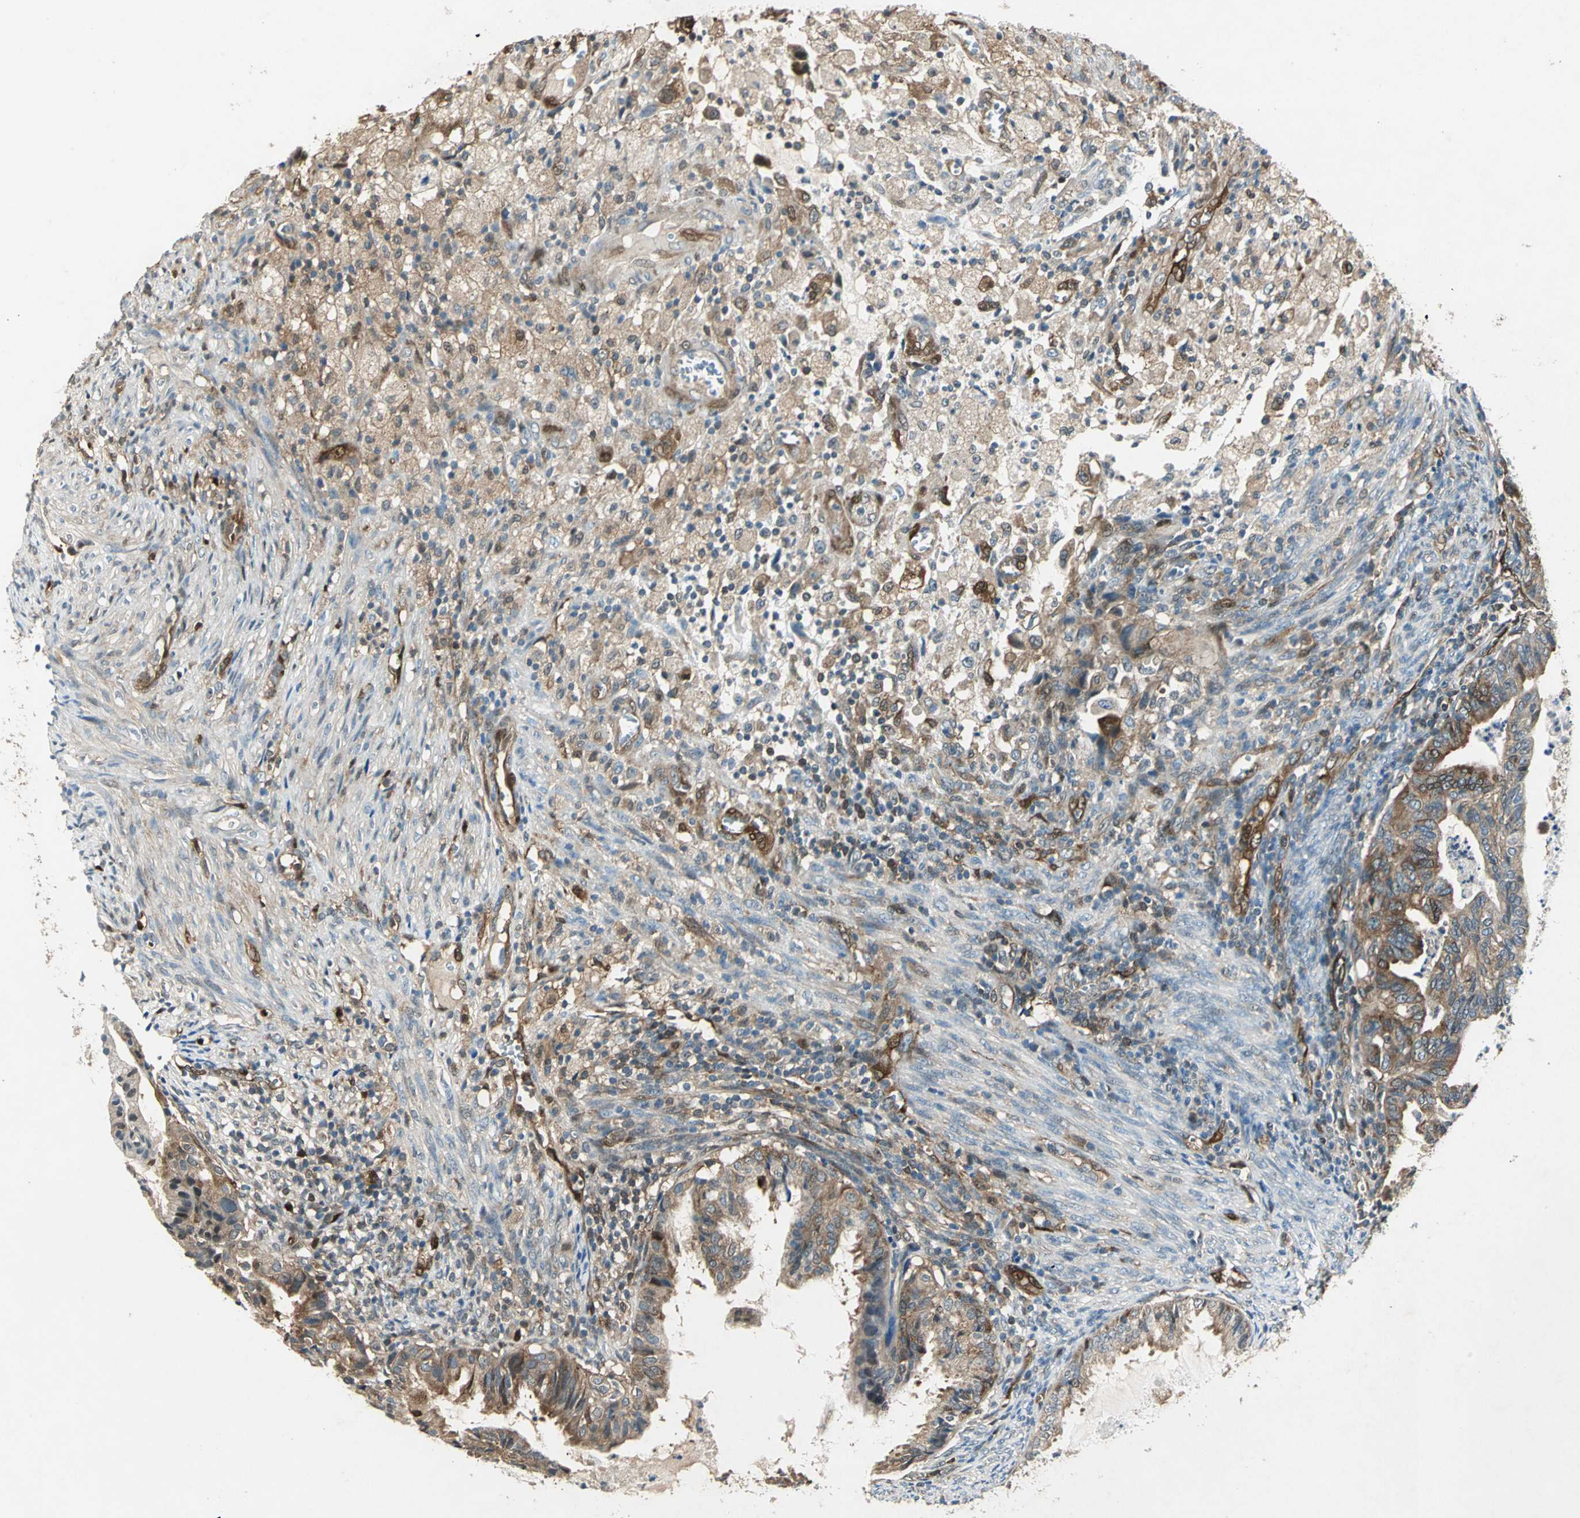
{"staining": {"intensity": "moderate", "quantity": ">75%", "location": "cytoplasmic/membranous"}, "tissue": "cervical cancer", "cell_type": "Tumor cells", "image_type": "cancer", "snomed": [{"axis": "morphology", "description": "Normal tissue, NOS"}, {"axis": "morphology", "description": "Adenocarcinoma, NOS"}, {"axis": "topography", "description": "Cervix"}, {"axis": "topography", "description": "Endometrium"}], "caption": "Immunohistochemistry (IHC) staining of cervical cancer (adenocarcinoma), which shows medium levels of moderate cytoplasmic/membranous positivity in about >75% of tumor cells indicating moderate cytoplasmic/membranous protein staining. The staining was performed using DAB (3,3'-diaminobenzidine) (brown) for protein detection and nuclei were counterstained in hematoxylin (blue).", "gene": "RRM2B", "patient": {"sex": "female", "age": 86}}